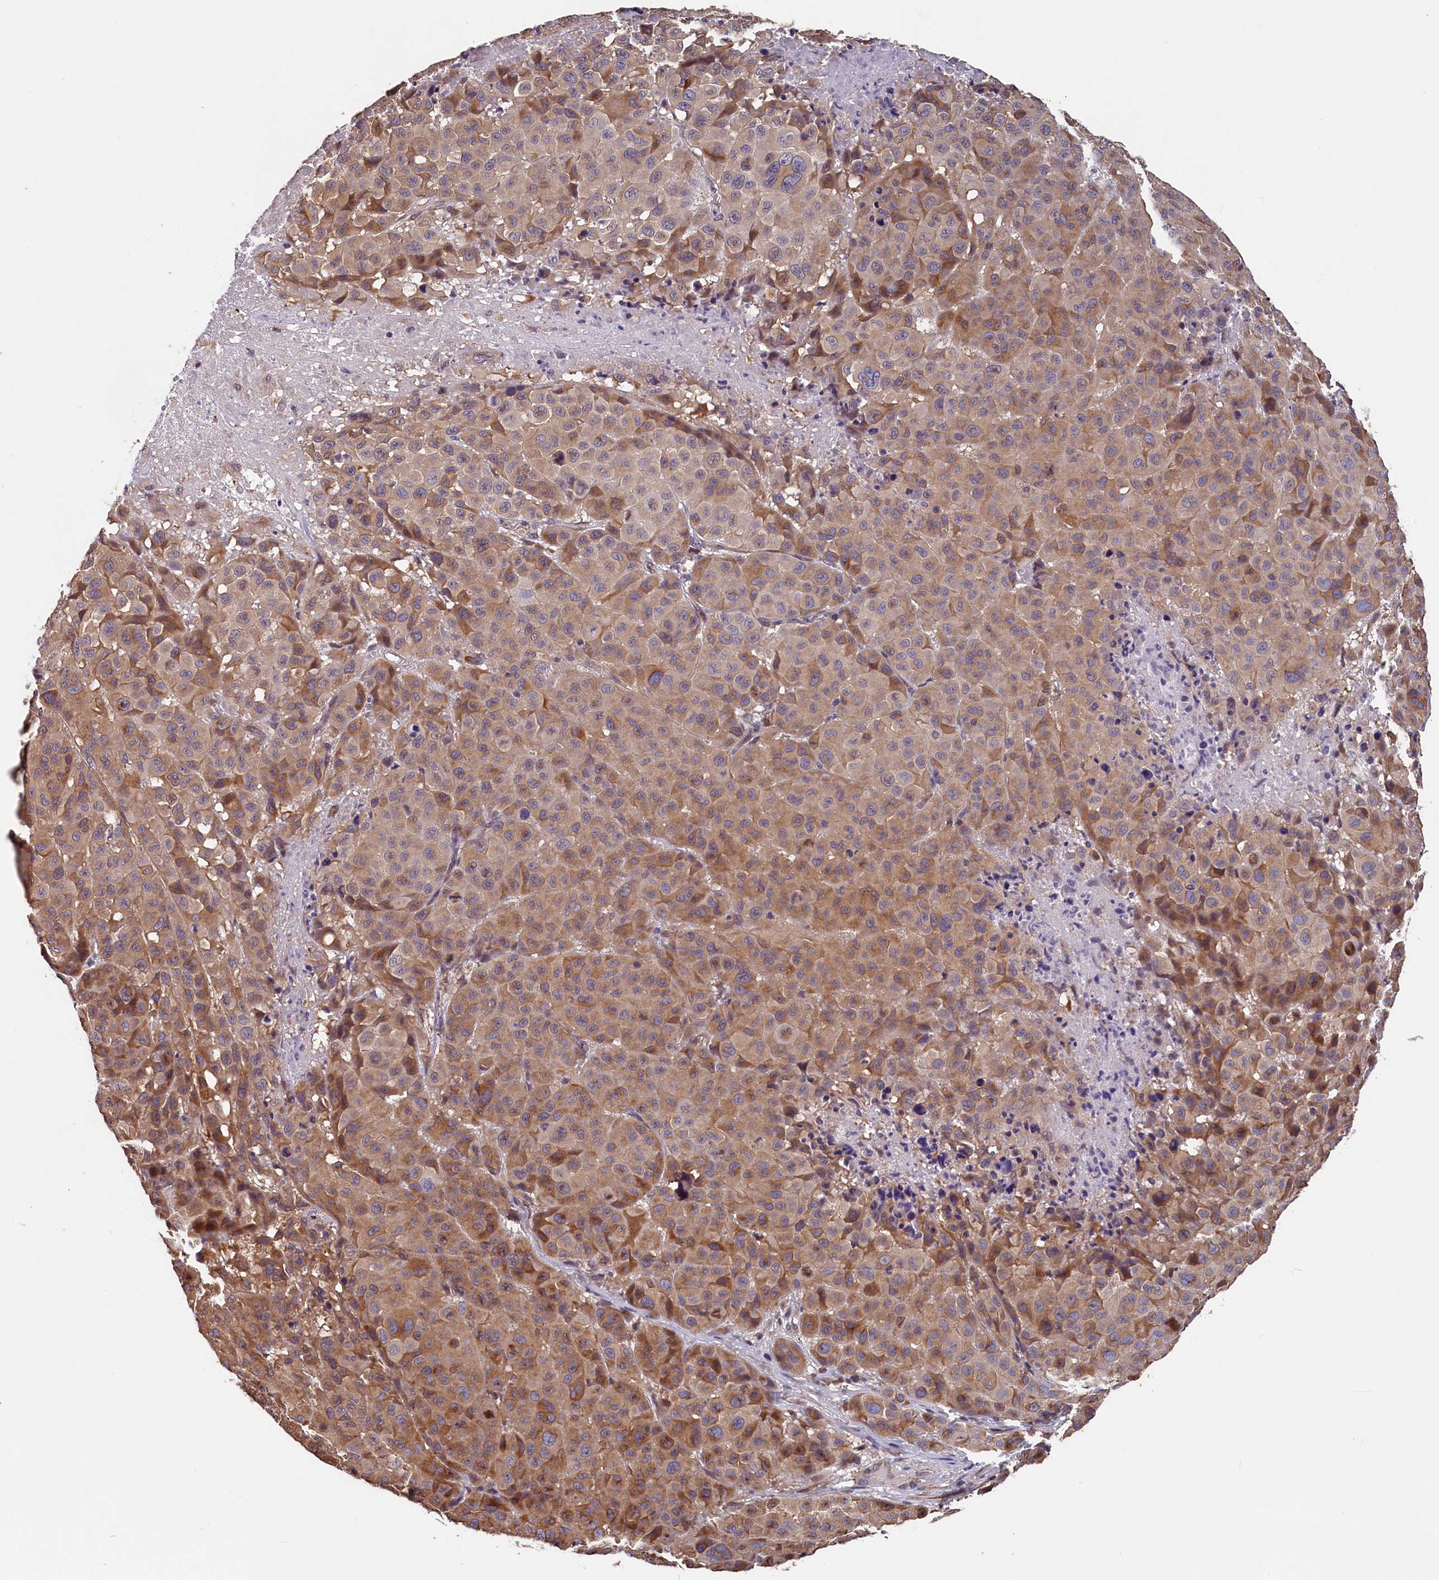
{"staining": {"intensity": "moderate", "quantity": "25%-75%", "location": "cytoplasmic/membranous"}, "tissue": "melanoma", "cell_type": "Tumor cells", "image_type": "cancer", "snomed": [{"axis": "morphology", "description": "Malignant melanoma, NOS"}, {"axis": "topography", "description": "Skin"}], "caption": "Immunohistochemical staining of human melanoma demonstrates medium levels of moderate cytoplasmic/membranous staining in approximately 25%-75% of tumor cells.", "gene": "TMEM116", "patient": {"sex": "male", "age": 73}}